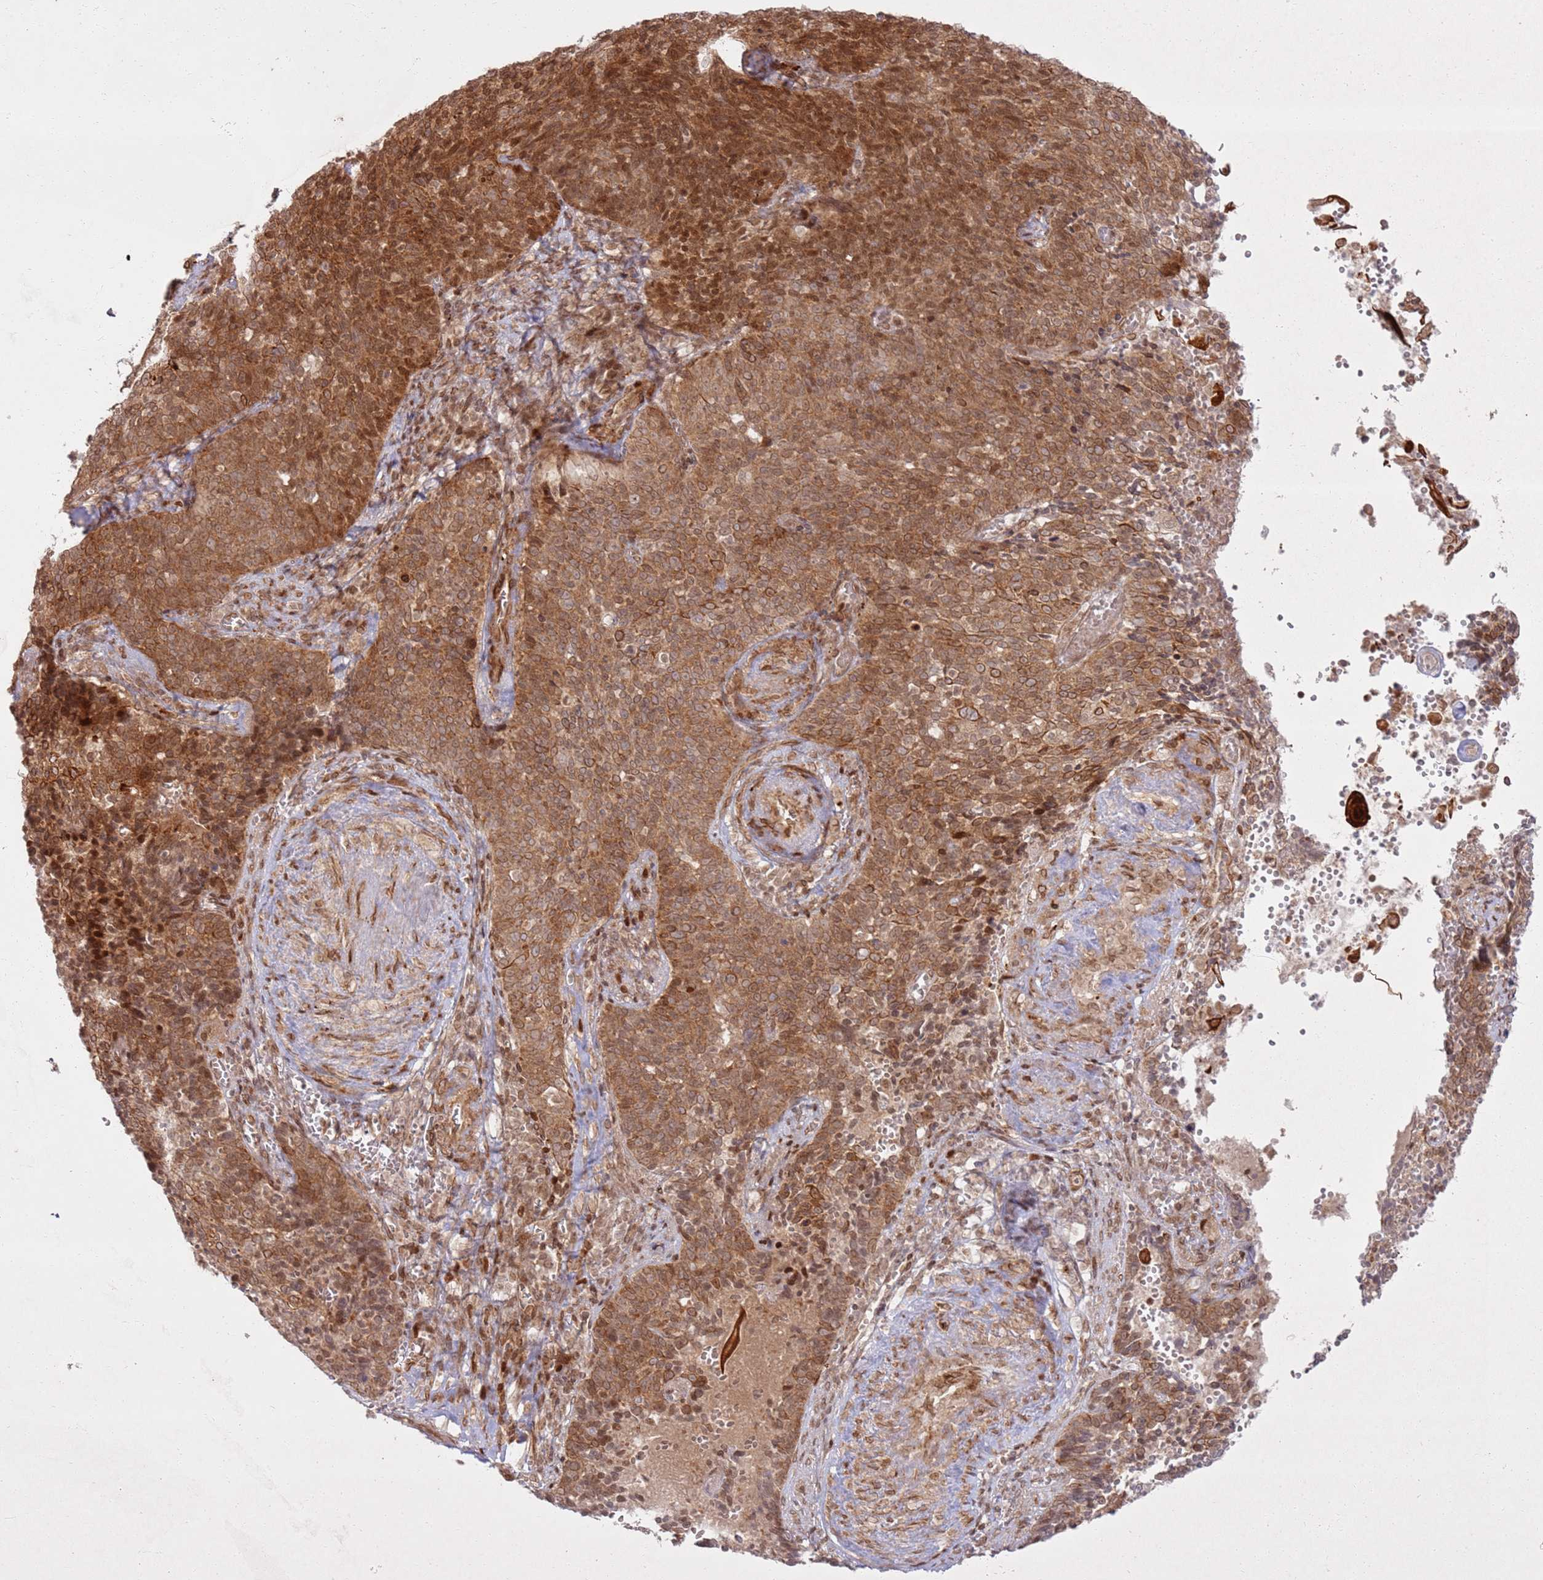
{"staining": {"intensity": "strong", "quantity": ">75%", "location": "cytoplasmic/membranous,nuclear"}, "tissue": "cervical cancer", "cell_type": "Tumor cells", "image_type": "cancer", "snomed": [{"axis": "morphology", "description": "Normal tissue, NOS"}, {"axis": "morphology", "description": "Squamous cell carcinoma, NOS"}, {"axis": "topography", "description": "Cervix"}], "caption": "Squamous cell carcinoma (cervical) stained with a brown dye exhibits strong cytoplasmic/membranous and nuclear positive expression in approximately >75% of tumor cells.", "gene": "KLHL36", "patient": {"sex": "female", "age": 39}}